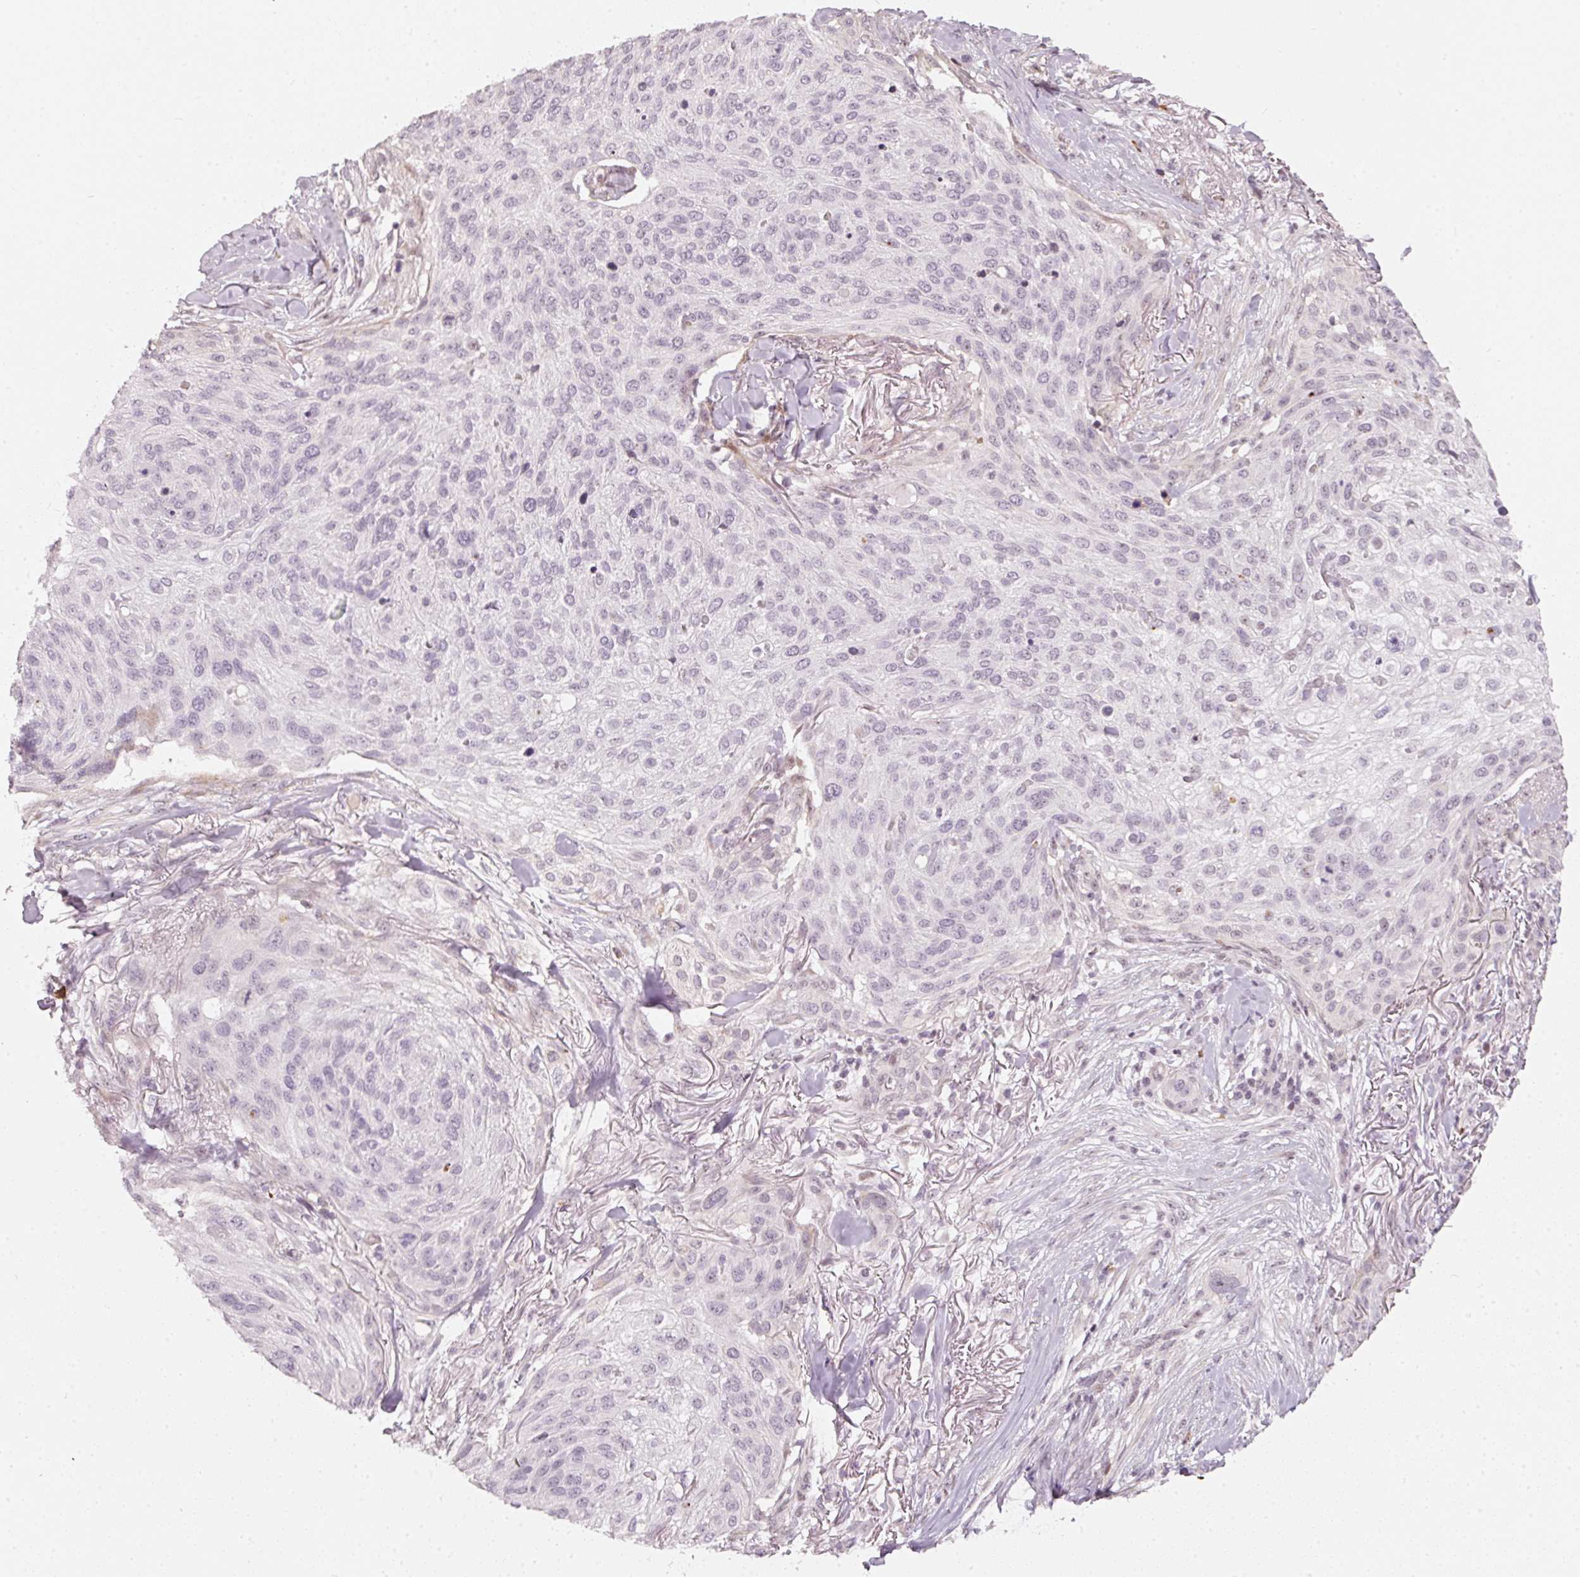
{"staining": {"intensity": "negative", "quantity": "none", "location": "none"}, "tissue": "skin cancer", "cell_type": "Tumor cells", "image_type": "cancer", "snomed": [{"axis": "morphology", "description": "Squamous cell carcinoma, NOS"}, {"axis": "topography", "description": "Skin"}], "caption": "Tumor cells show no significant positivity in skin squamous cell carcinoma.", "gene": "MXRA8", "patient": {"sex": "female", "age": 87}}